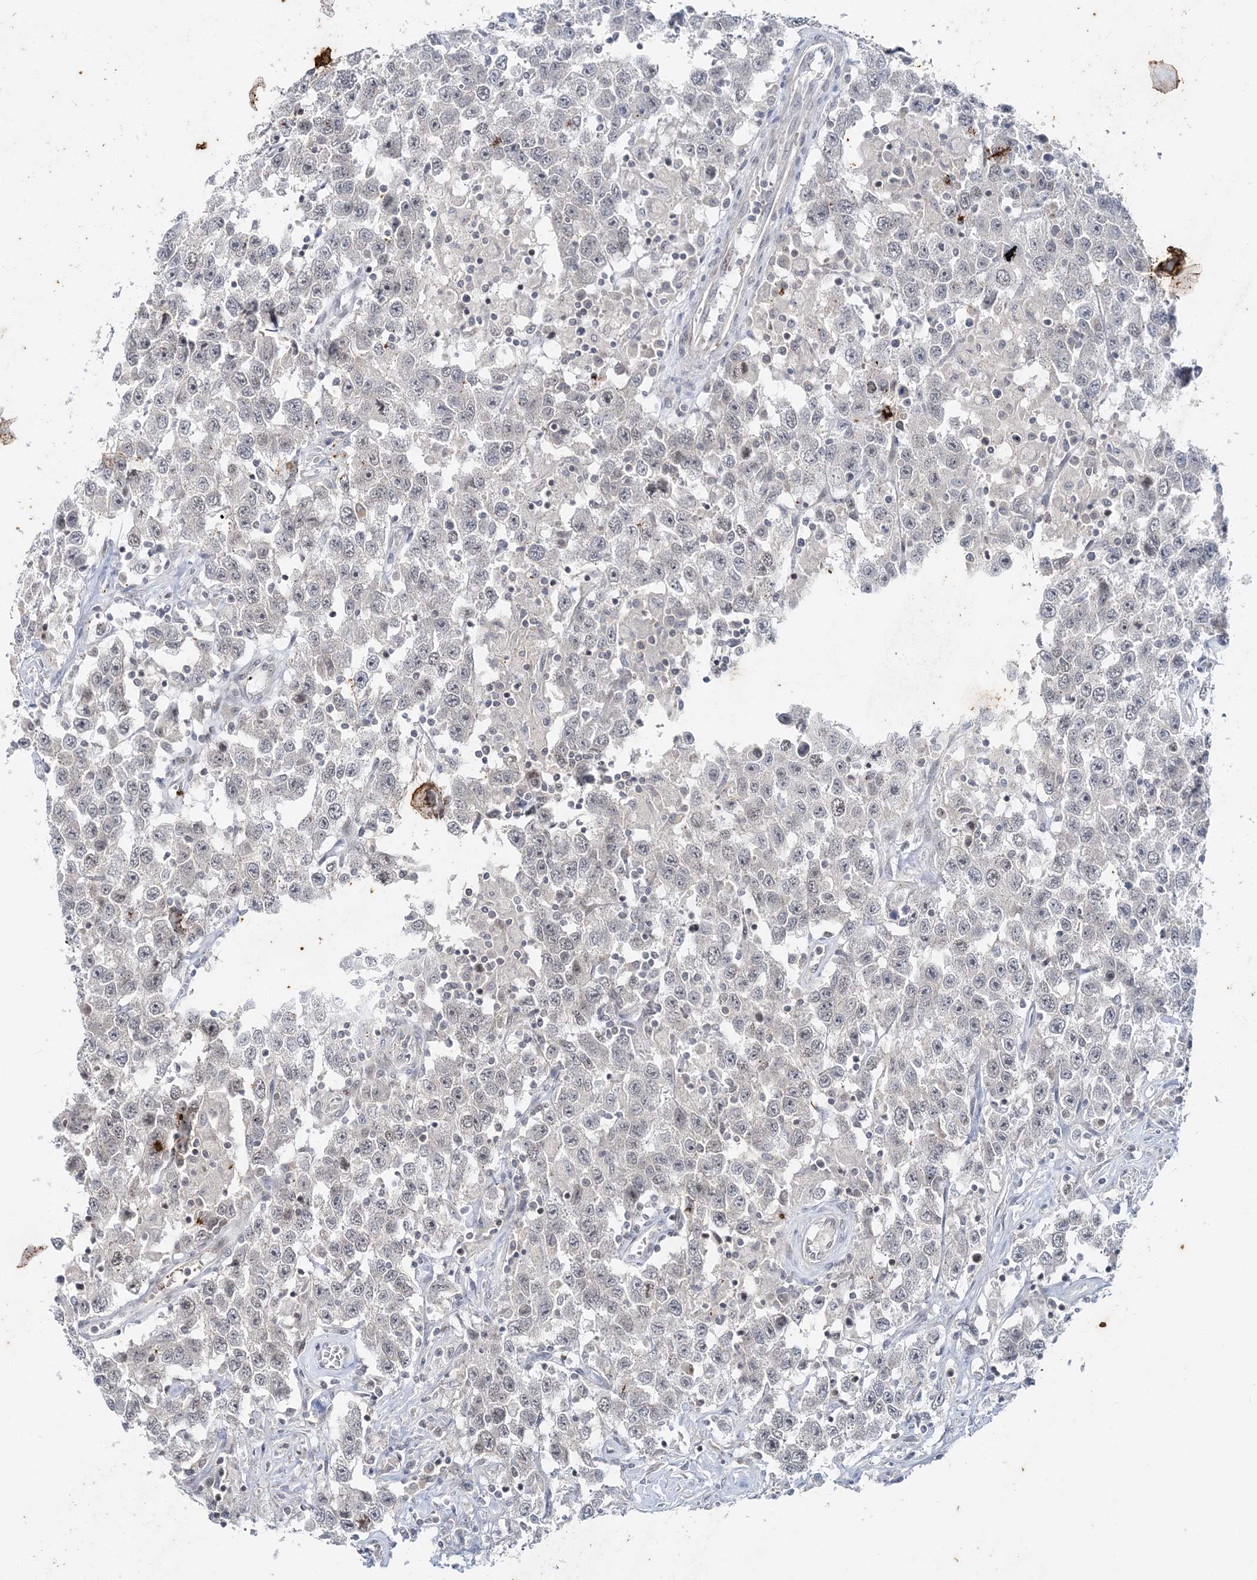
{"staining": {"intensity": "negative", "quantity": "none", "location": "none"}, "tissue": "testis cancer", "cell_type": "Tumor cells", "image_type": "cancer", "snomed": [{"axis": "morphology", "description": "Seminoma, NOS"}, {"axis": "topography", "description": "Testis"}], "caption": "This photomicrograph is of testis cancer (seminoma) stained with immunohistochemistry (IHC) to label a protein in brown with the nuclei are counter-stained blue. There is no expression in tumor cells.", "gene": "LEXM", "patient": {"sex": "male", "age": 41}}